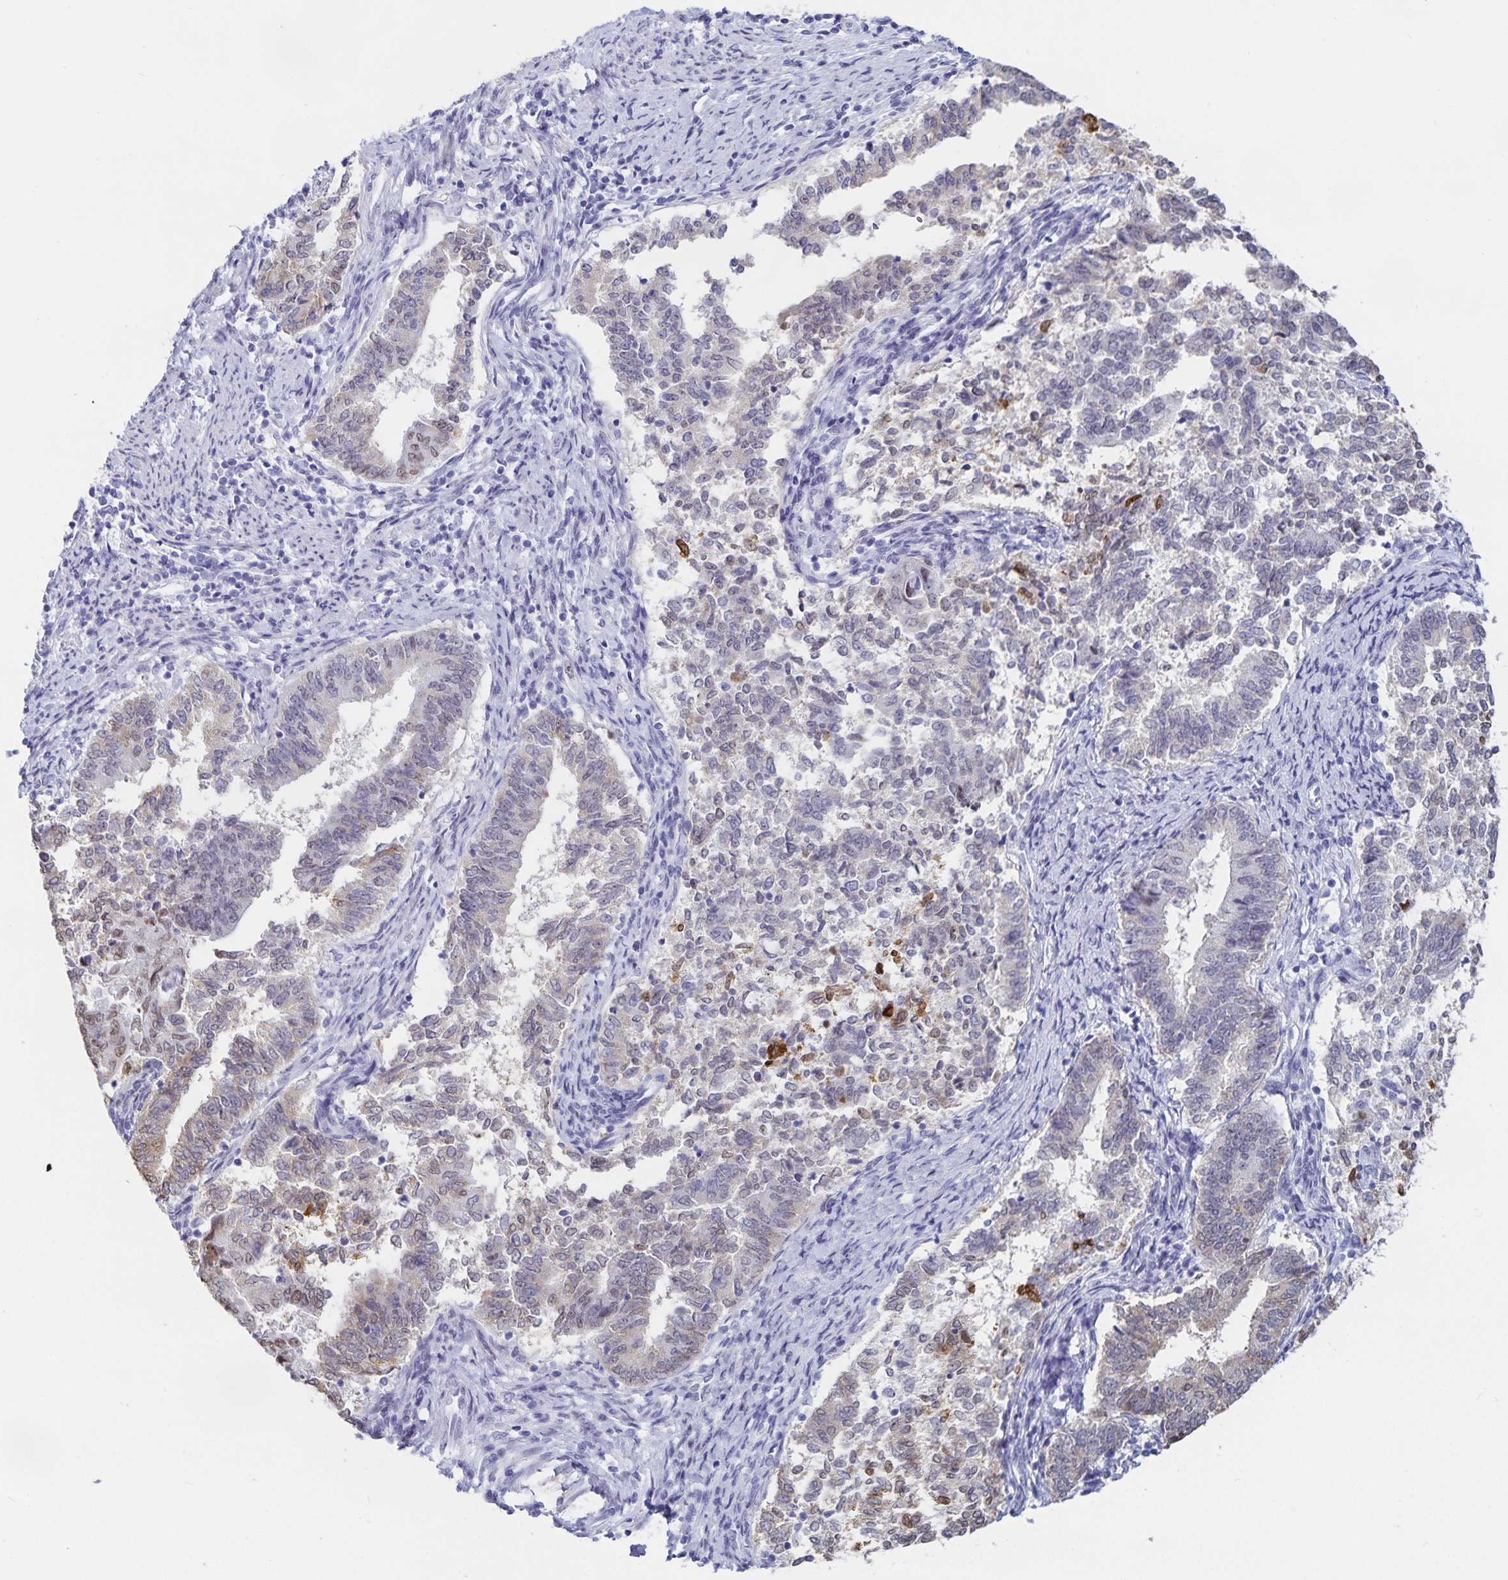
{"staining": {"intensity": "moderate", "quantity": "<25%", "location": "cytoplasmic/membranous,nuclear"}, "tissue": "endometrial cancer", "cell_type": "Tumor cells", "image_type": "cancer", "snomed": [{"axis": "morphology", "description": "Adenocarcinoma, NOS"}, {"axis": "topography", "description": "Endometrium"}], "caption": "Immunohistochemical staining of endometrial cancer (adenocarcinoma) shows moderate cytoplasmic/membranous and nuclear protein staining in approximately <25% of tumor cells.", "gene": "HMGB3", "patient": {"sex": "female", "age": 65}}